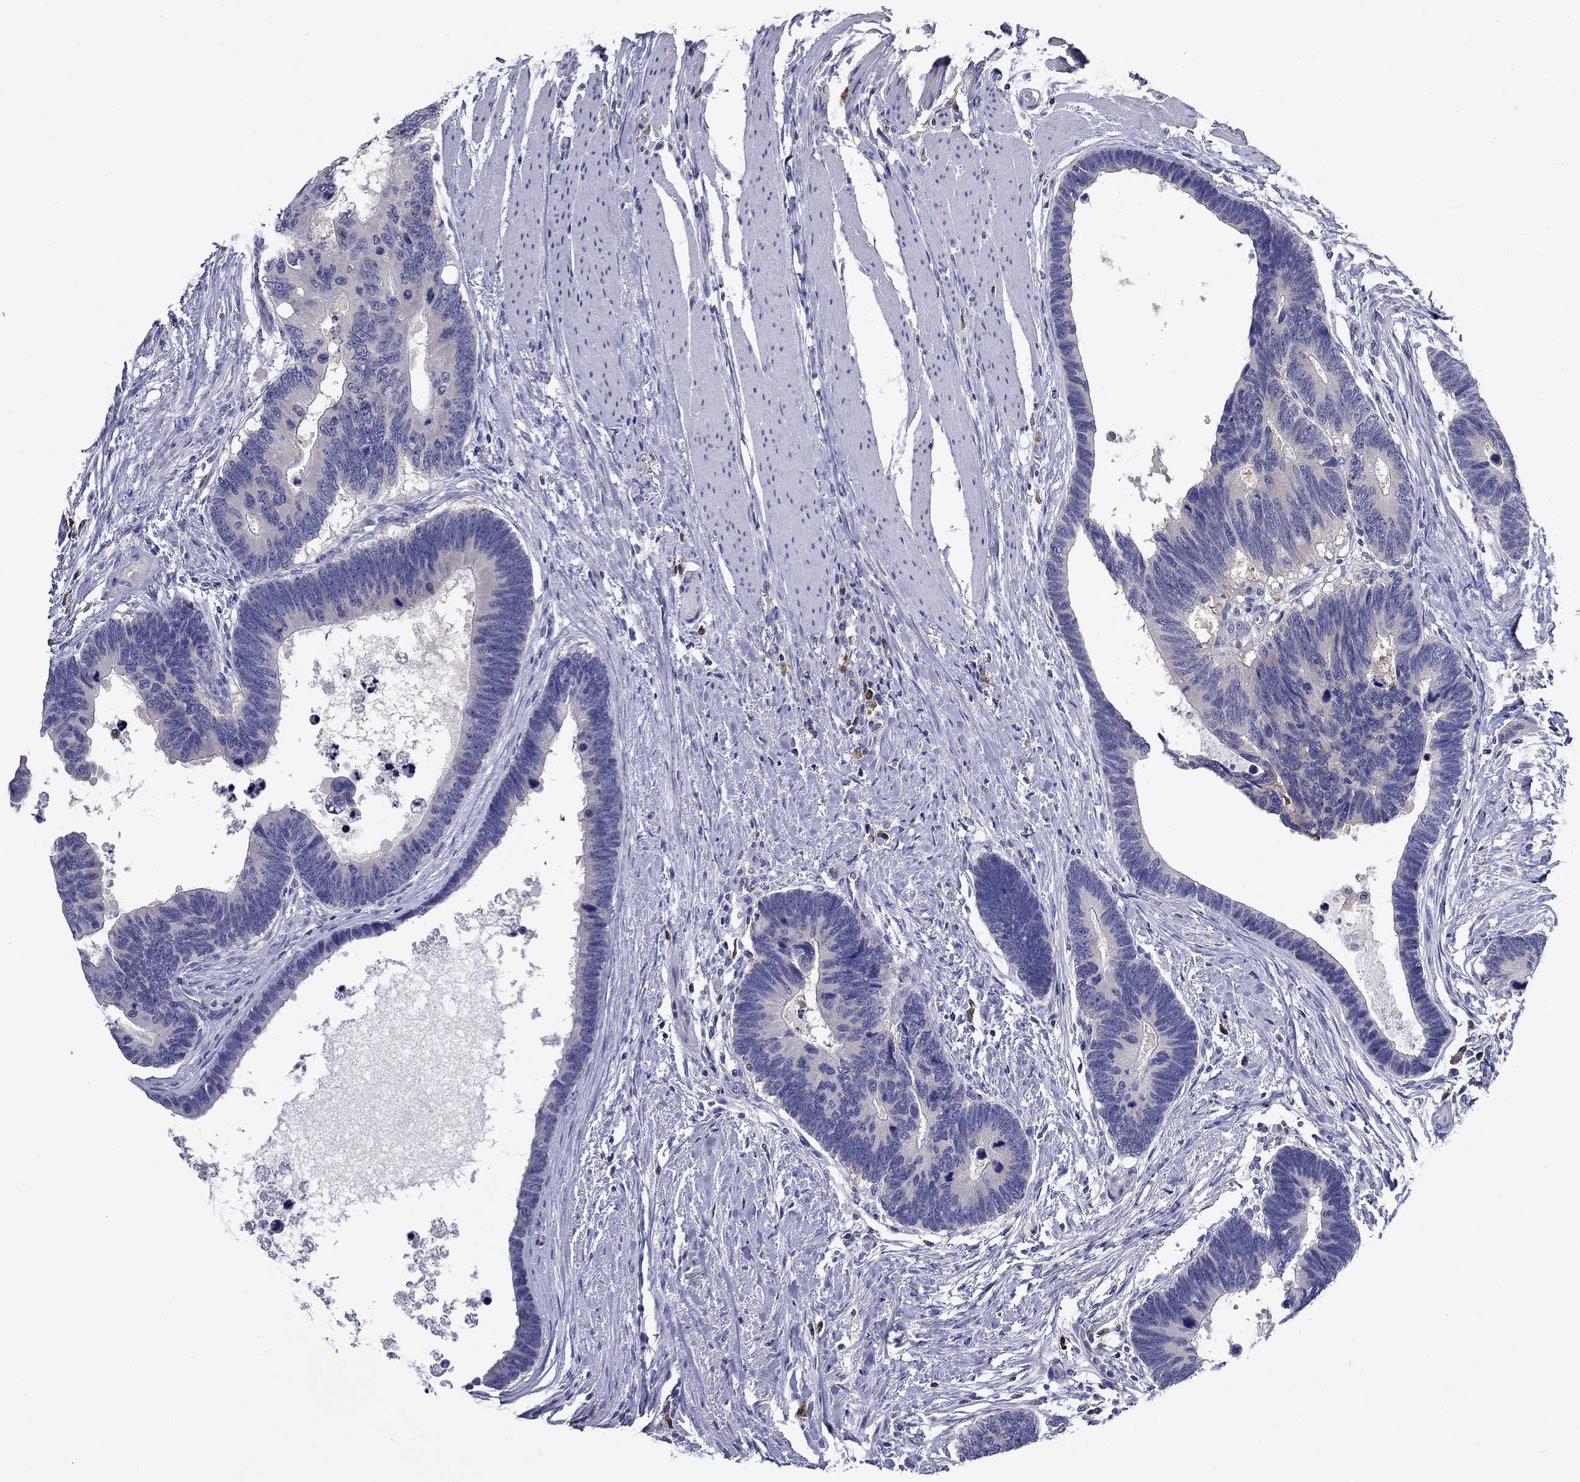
{"staining": {"intensity": "negative", "quantity": "none", "location": "none"}, "tissue": "colorectal cancer", "cell_type": "Tumor cells", "image_type": "cancer", "snomed": [{"axis": "morphology", "description": "Adenocarcinoma, NOS"}, {"axis": "topography", "description": "Colon"}], "caption": "Immunohistochemistry (IHC) of human colorectal adenocarcinoma displays no expression in tumor cells.", "gene": "POU2F2", "patient": {"sex": "female", "age": 77}}